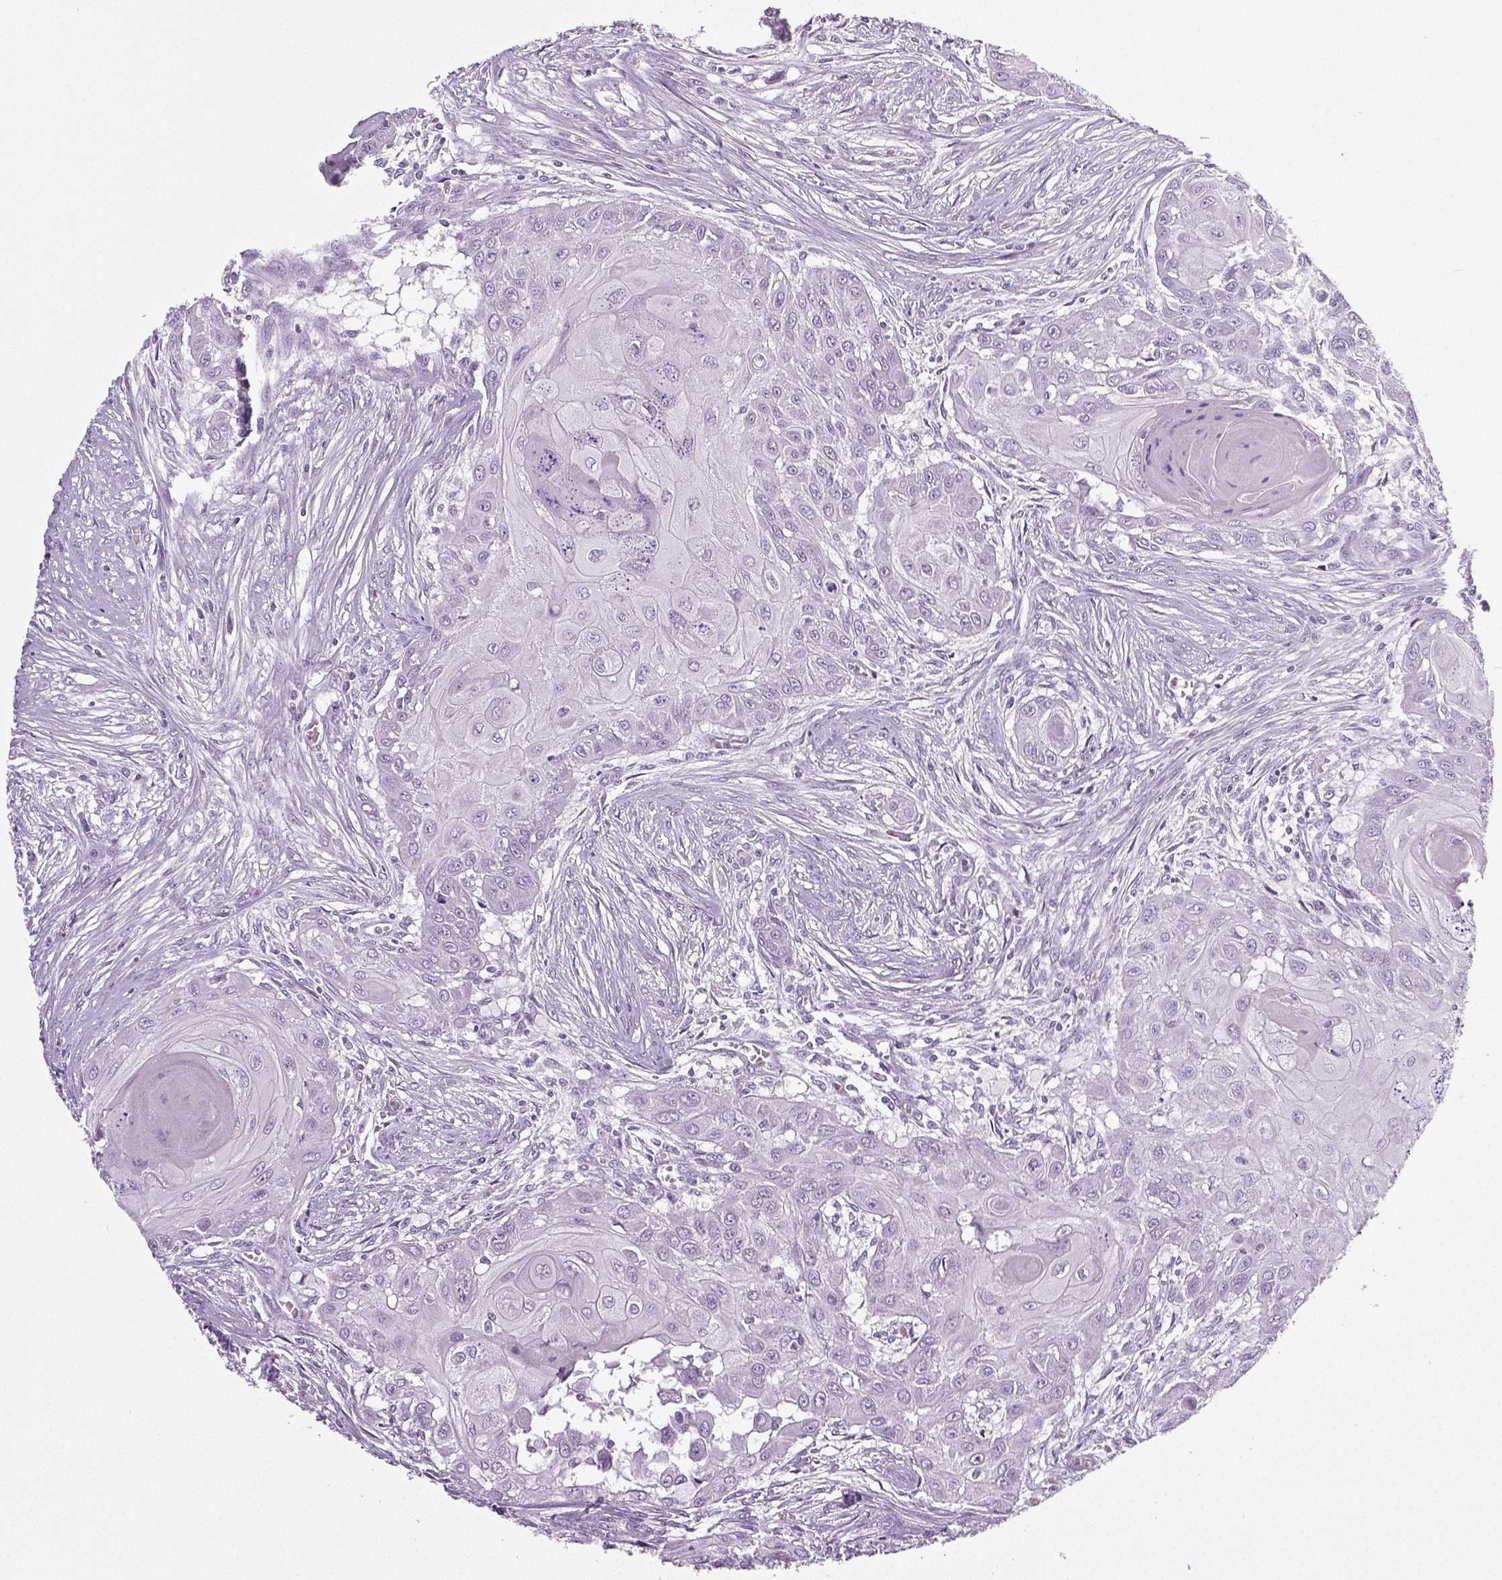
{"staining": {"intensity": "negative", "quantity": "none", "location": "none"}, "tissue": "head and neck cancer", "cell_type": "Tumor cells", "image_type": "cancer", "snomed": [{"axis": "morphology", "description": "Squamous cell carcinoma, NOS"}, {"axis": "topography", "description": "Oral tissue"}, {"axis": "topography", "description": "Head-Neck"}], "caption": "DAB (3,3'-diaminobenzidine) immunohistochemical staining of head and neck cancer demonstrates no significant expression in tumor cells. (Stains: DAB IHC with hematoxylin counter stain, Microscopy: brightfield microscopy at high magnification).", "gene": "NECAB2", "patient": {"sex": "male", "age": 71}}